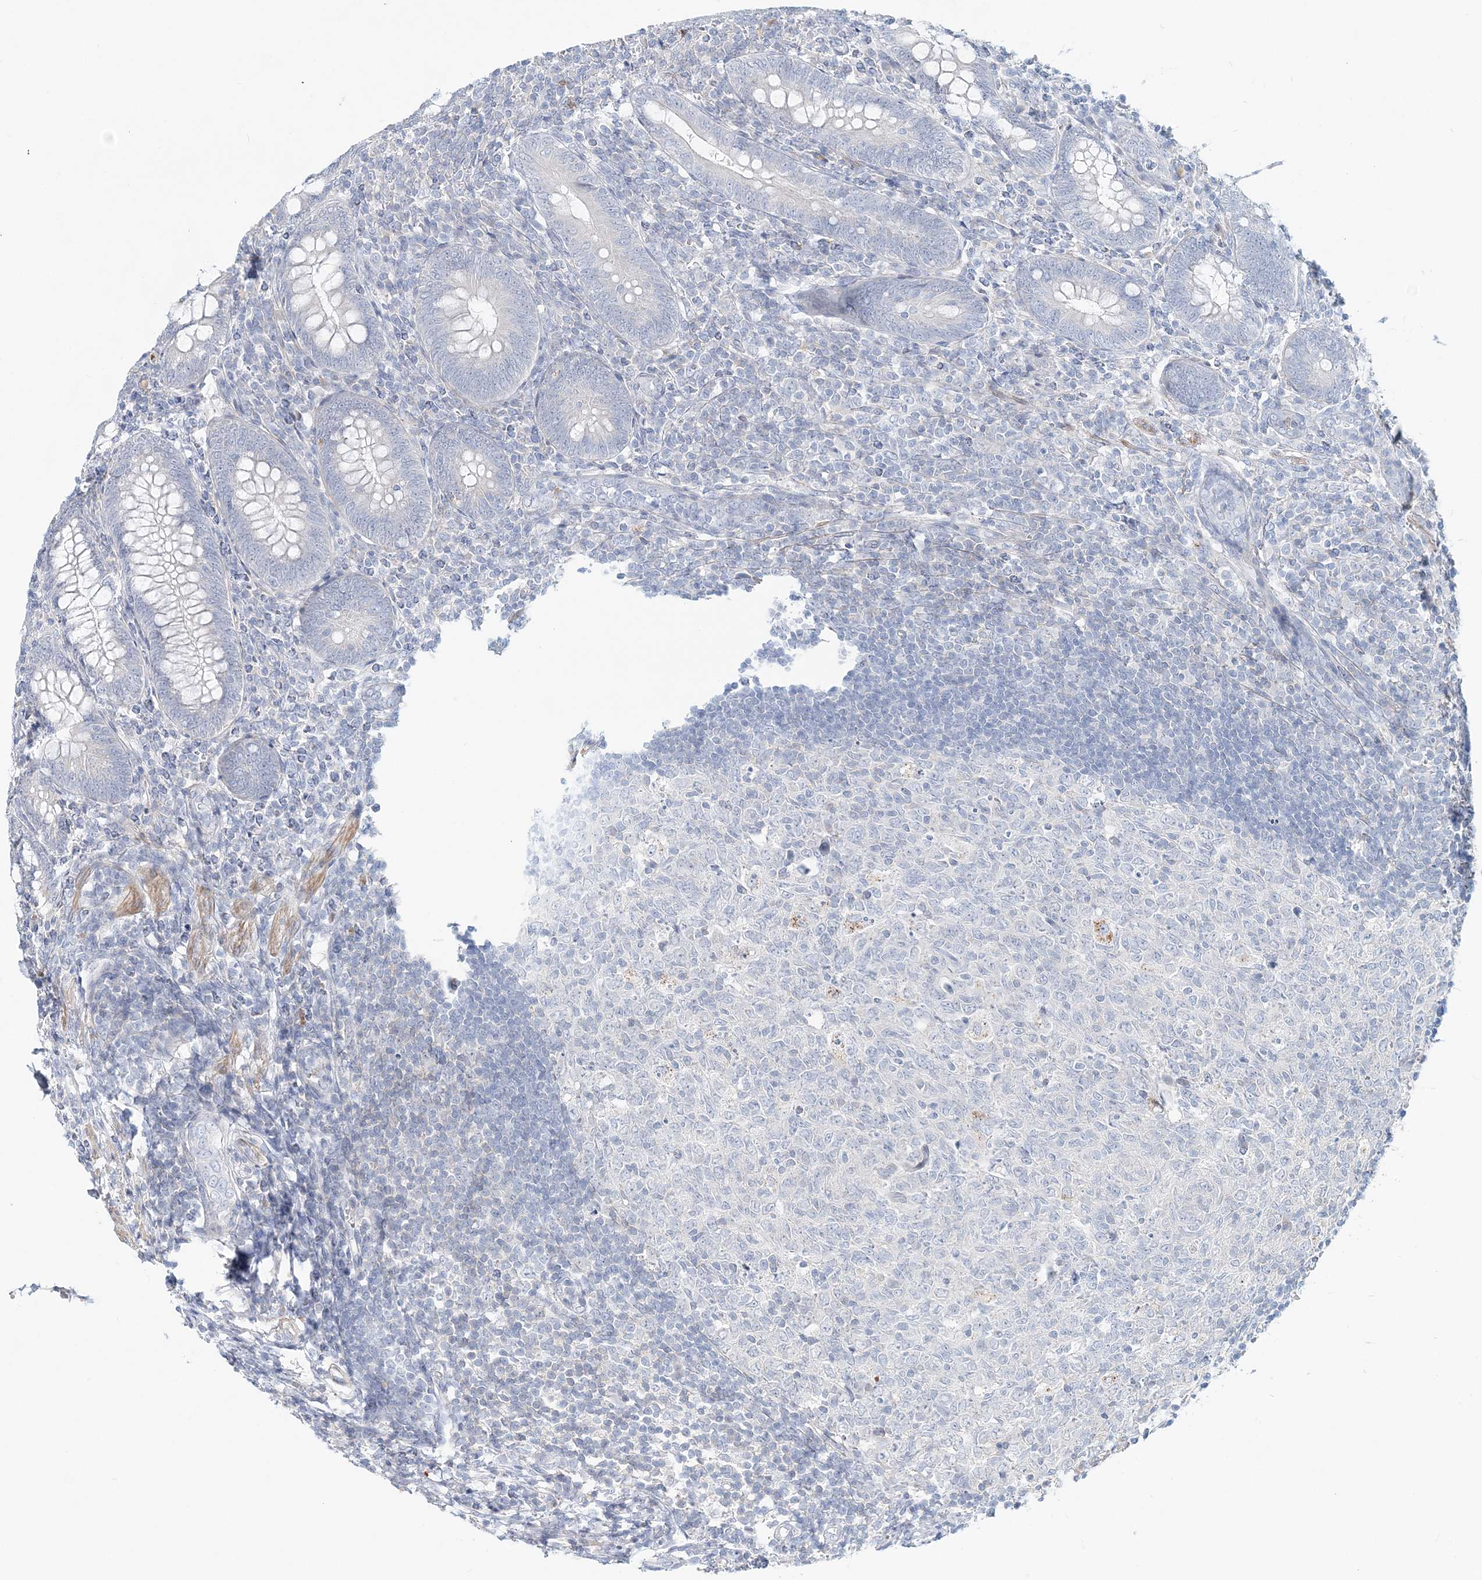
{"staining": {"intensity": "negative", "quantity": "none", "location": "none"}, "tissue": "appendix", "cell_type": "Glandular cells", "image_type": "normal", "snomed": [{"axis": "morphology", "description": "Normal tissue, NOS"}, {"axis": "topography", "description": "Appendix"}], "caption": "High power microscopy histopathology image of an immunohistochemistry photomicrograph of unremarkable appendix, revealing no significant staining in glandular cells. (DAB (3,3'-diaminobenzidine) immunohistochemistry visualized using brightfield microscopy, high magnification).", "gene": "DNAH5", "patient": {"sex": "male", "age": 14}}